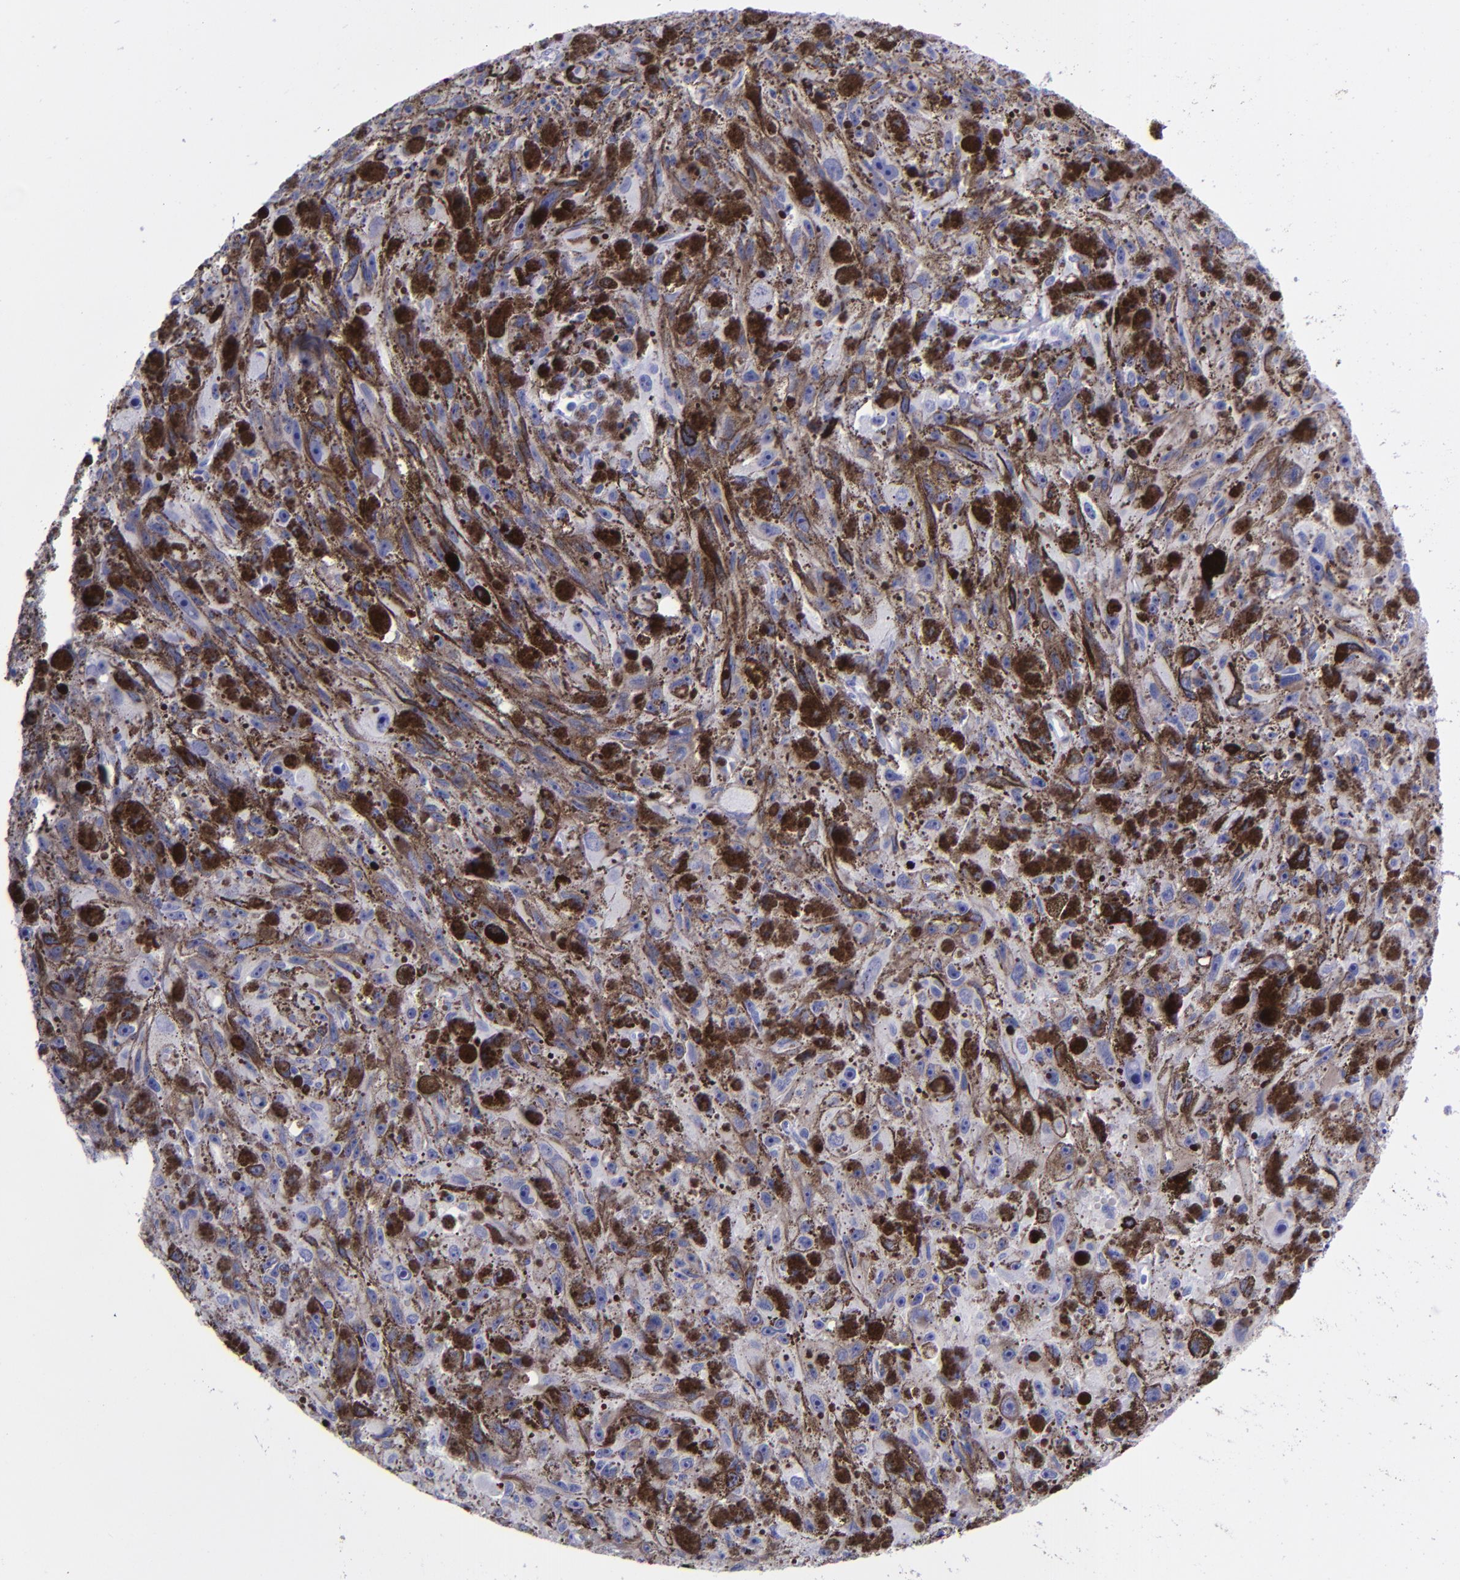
{"staining": {"intensity": "negative", "quantity": "none", "location": "none"}, "tissue": "melanoma", "cell_type": "Tumor cells", "image_type": "cancer", "snomed": [{"axis": "morphology", "description": "Malignant melanoma, NOS"}, {"axis": "topography", "description": "Skin"}], "caption": "Melanoma was stained to show a protein in brown. There is no significant expression in tumor cells.", "gene": "CD6", "patient": {"sex": "female", "age": 104}}